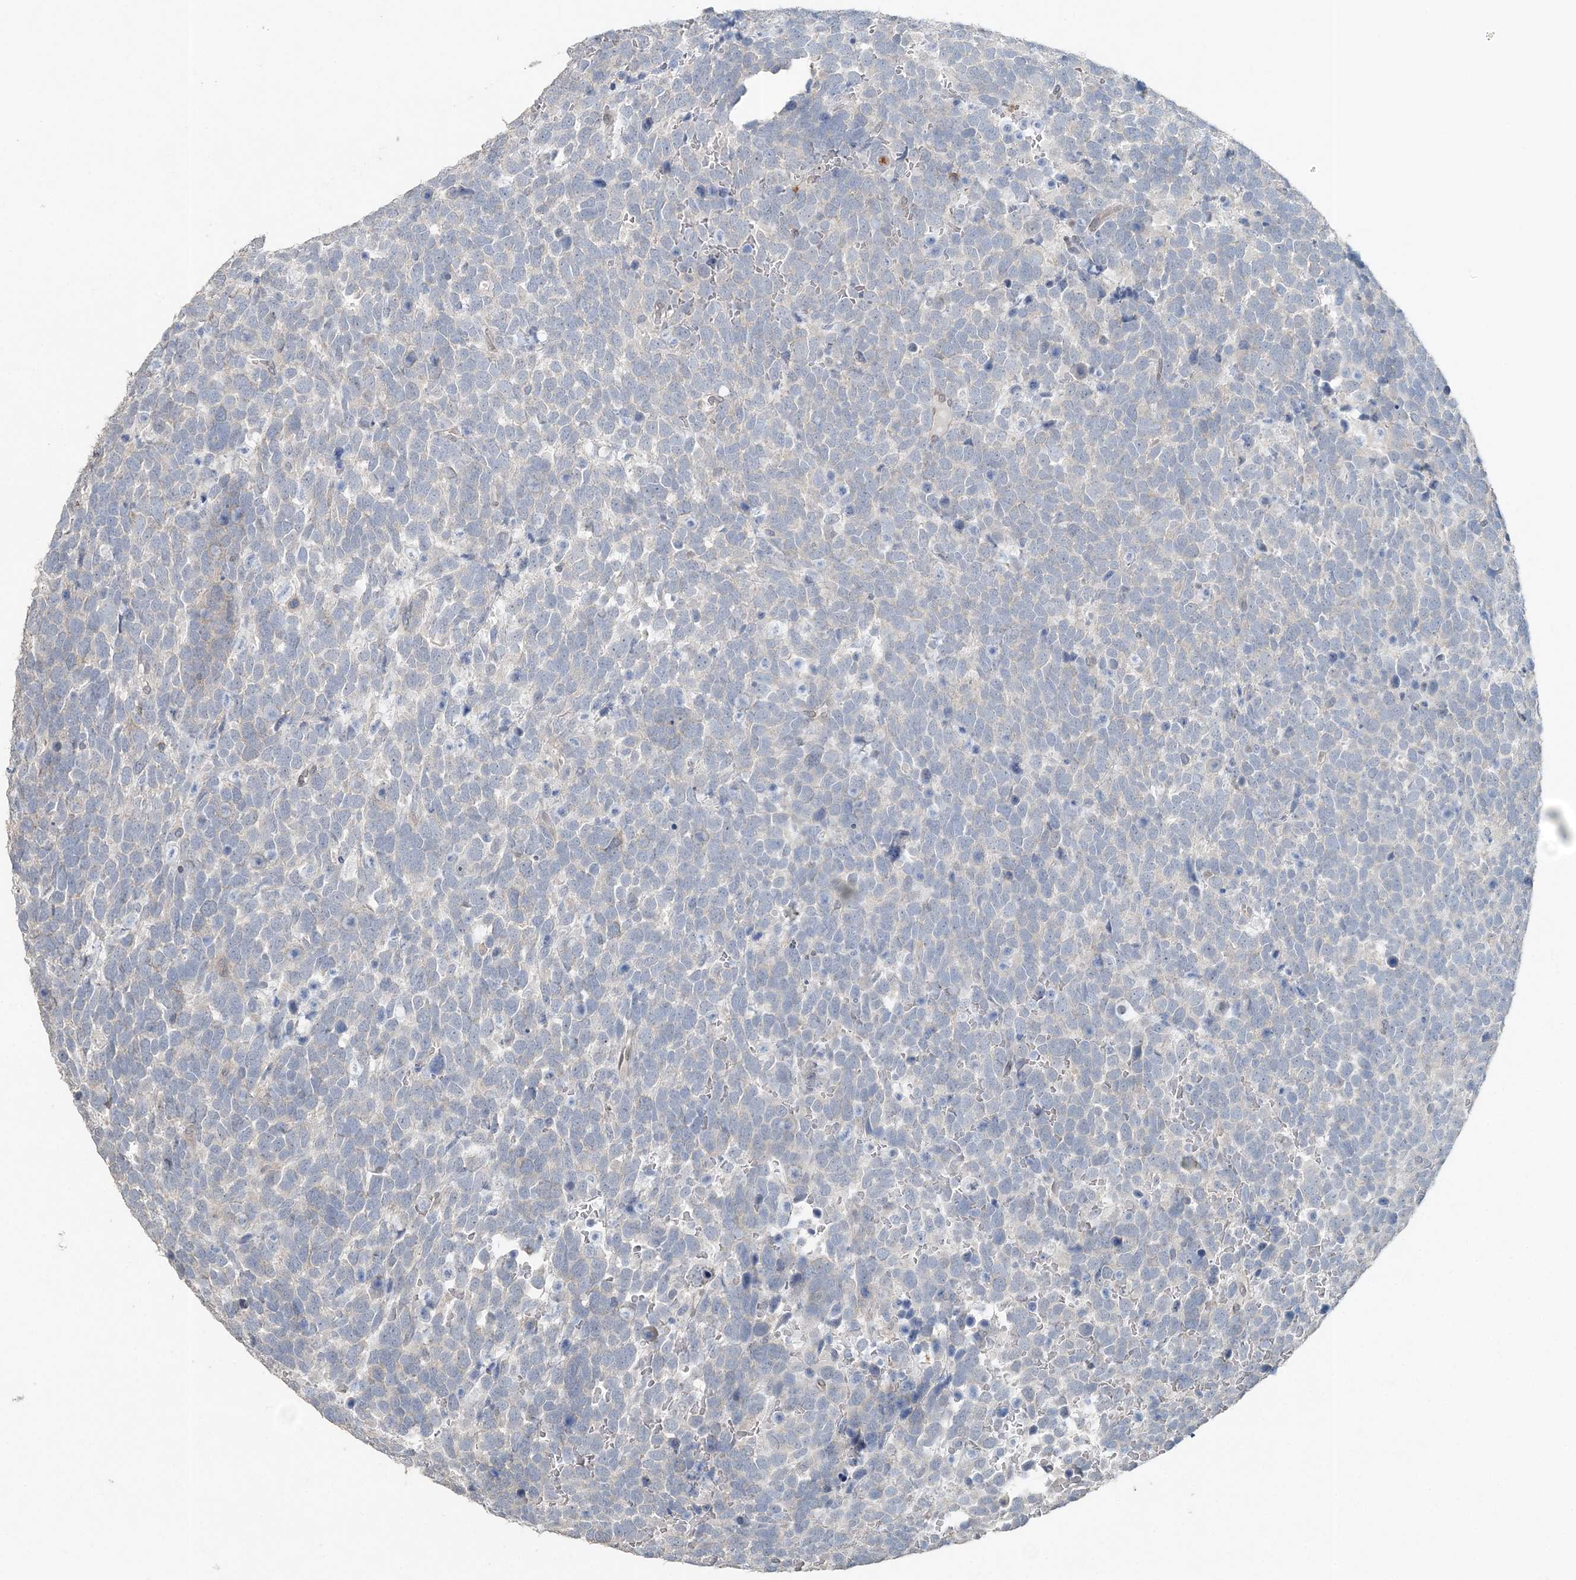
{"staining": {"intensity": "negative", "quantity": "none", "location": "none"}, "tissue": "urothelial cancer", "cell_type": "Tumor cells", "image_type": "cancer", "snomed": [{"axis": "morphology", "description": "Urothelial carcinoma, High grade"}, {"axis": "topography", "description": "Urinary bladder"}], "caption": "A high-resolution micrograph shows IHC staining of urothelial cancer, which exhibits no significant staining in tumor cells.", "gene": "FAM110A", "patient": {"sex": "female", "age": 82}}